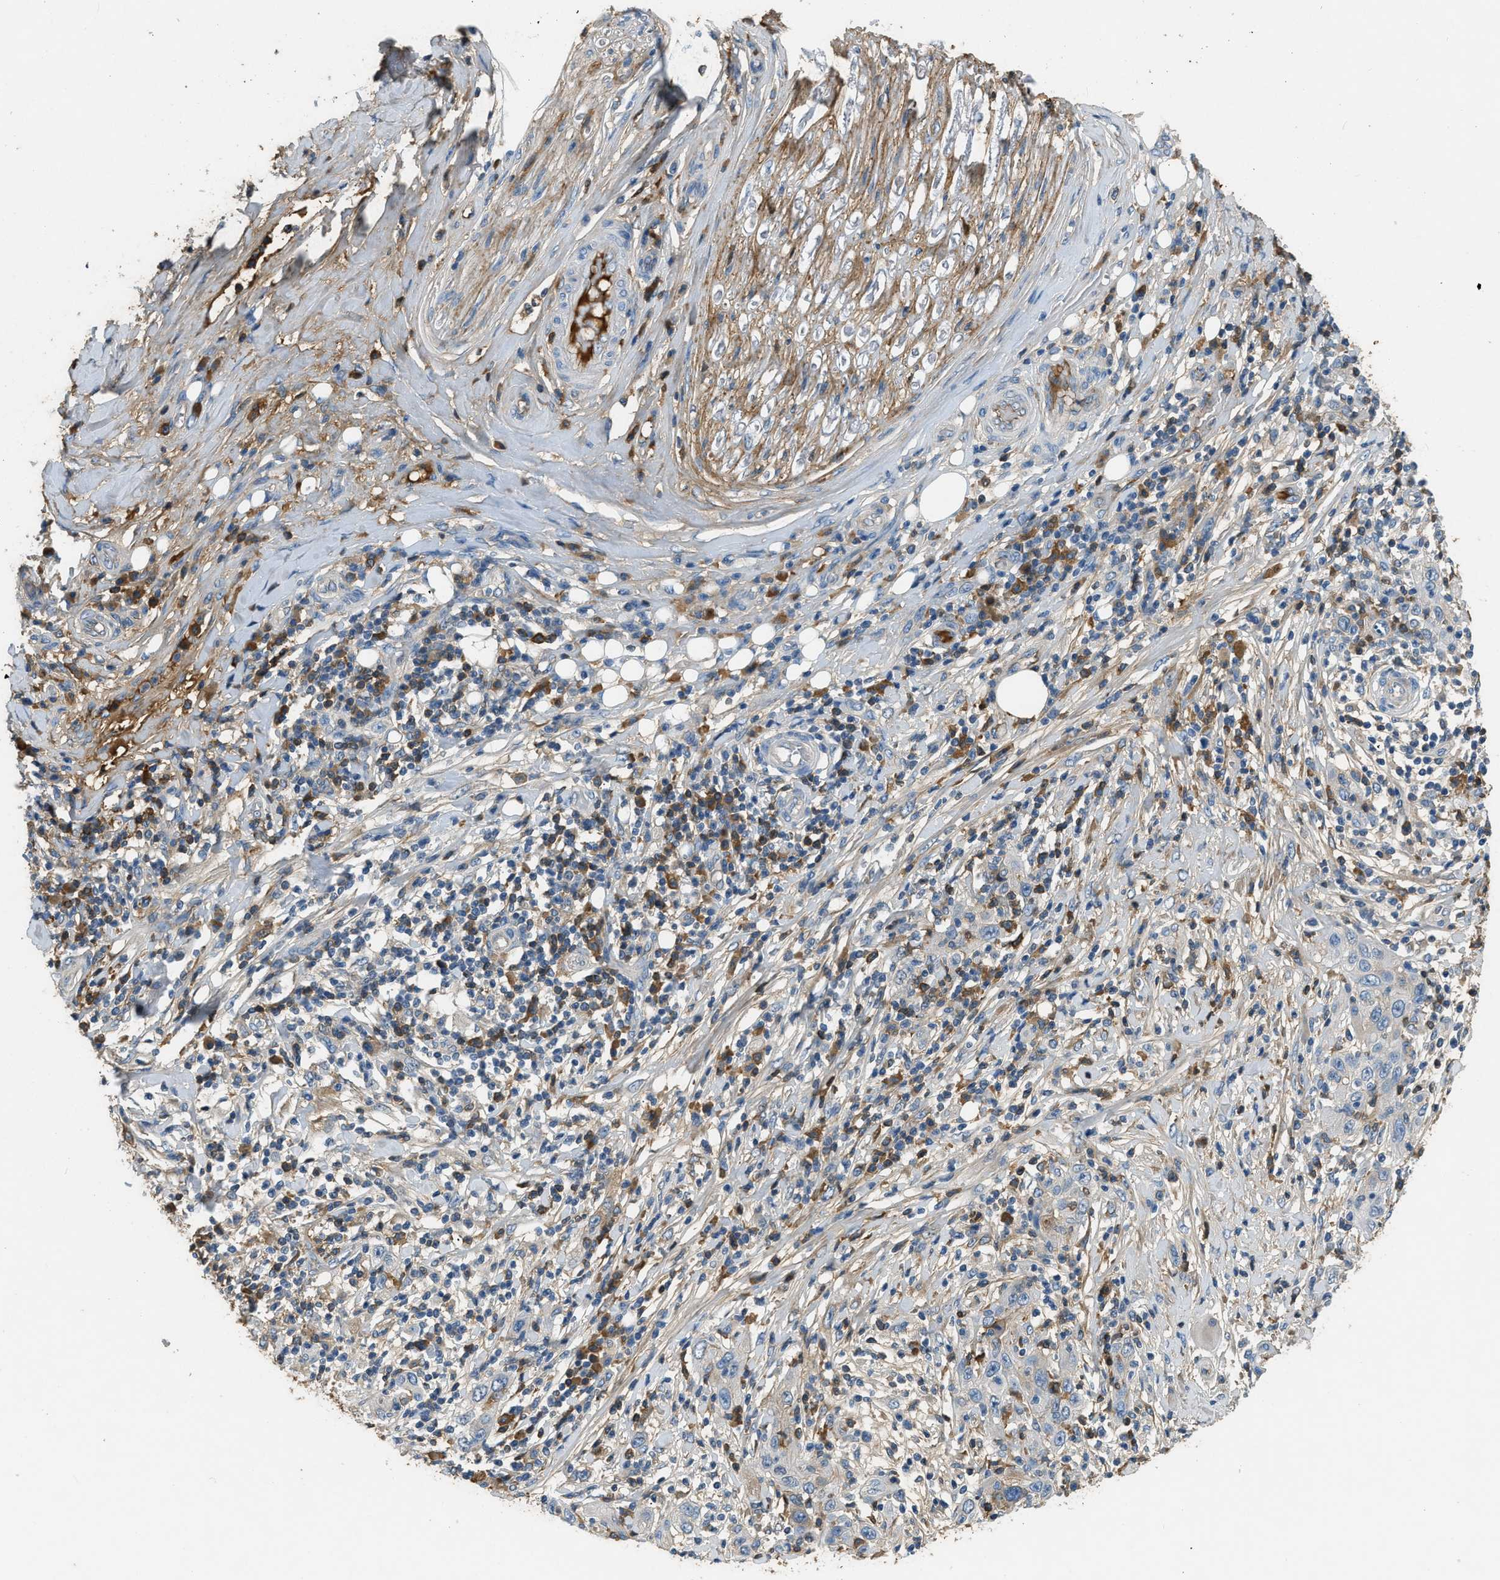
{"staining": {"intensity": "moderate", "quantity": "<25%", "location": "cytoplasmic/membranous"}, "tissue": "skin cancer", "cell_type": "Tumor cells", "image_type": "cancer", "snomed": [{"axis": "morphology", "description": "Squamous cell carcinoma, NOS"}, {"axis": "topography", "description": "Skin"}], "caption": "An image of human skin cancer stained for a protein displays moderate cytoplasmic/membranous brown staining in tumor cells. (brown staining indicates protein expression, while blue staining denotes nuclei).", "gene": "STC1", "patient": {"sex": "female", "age": 88}}